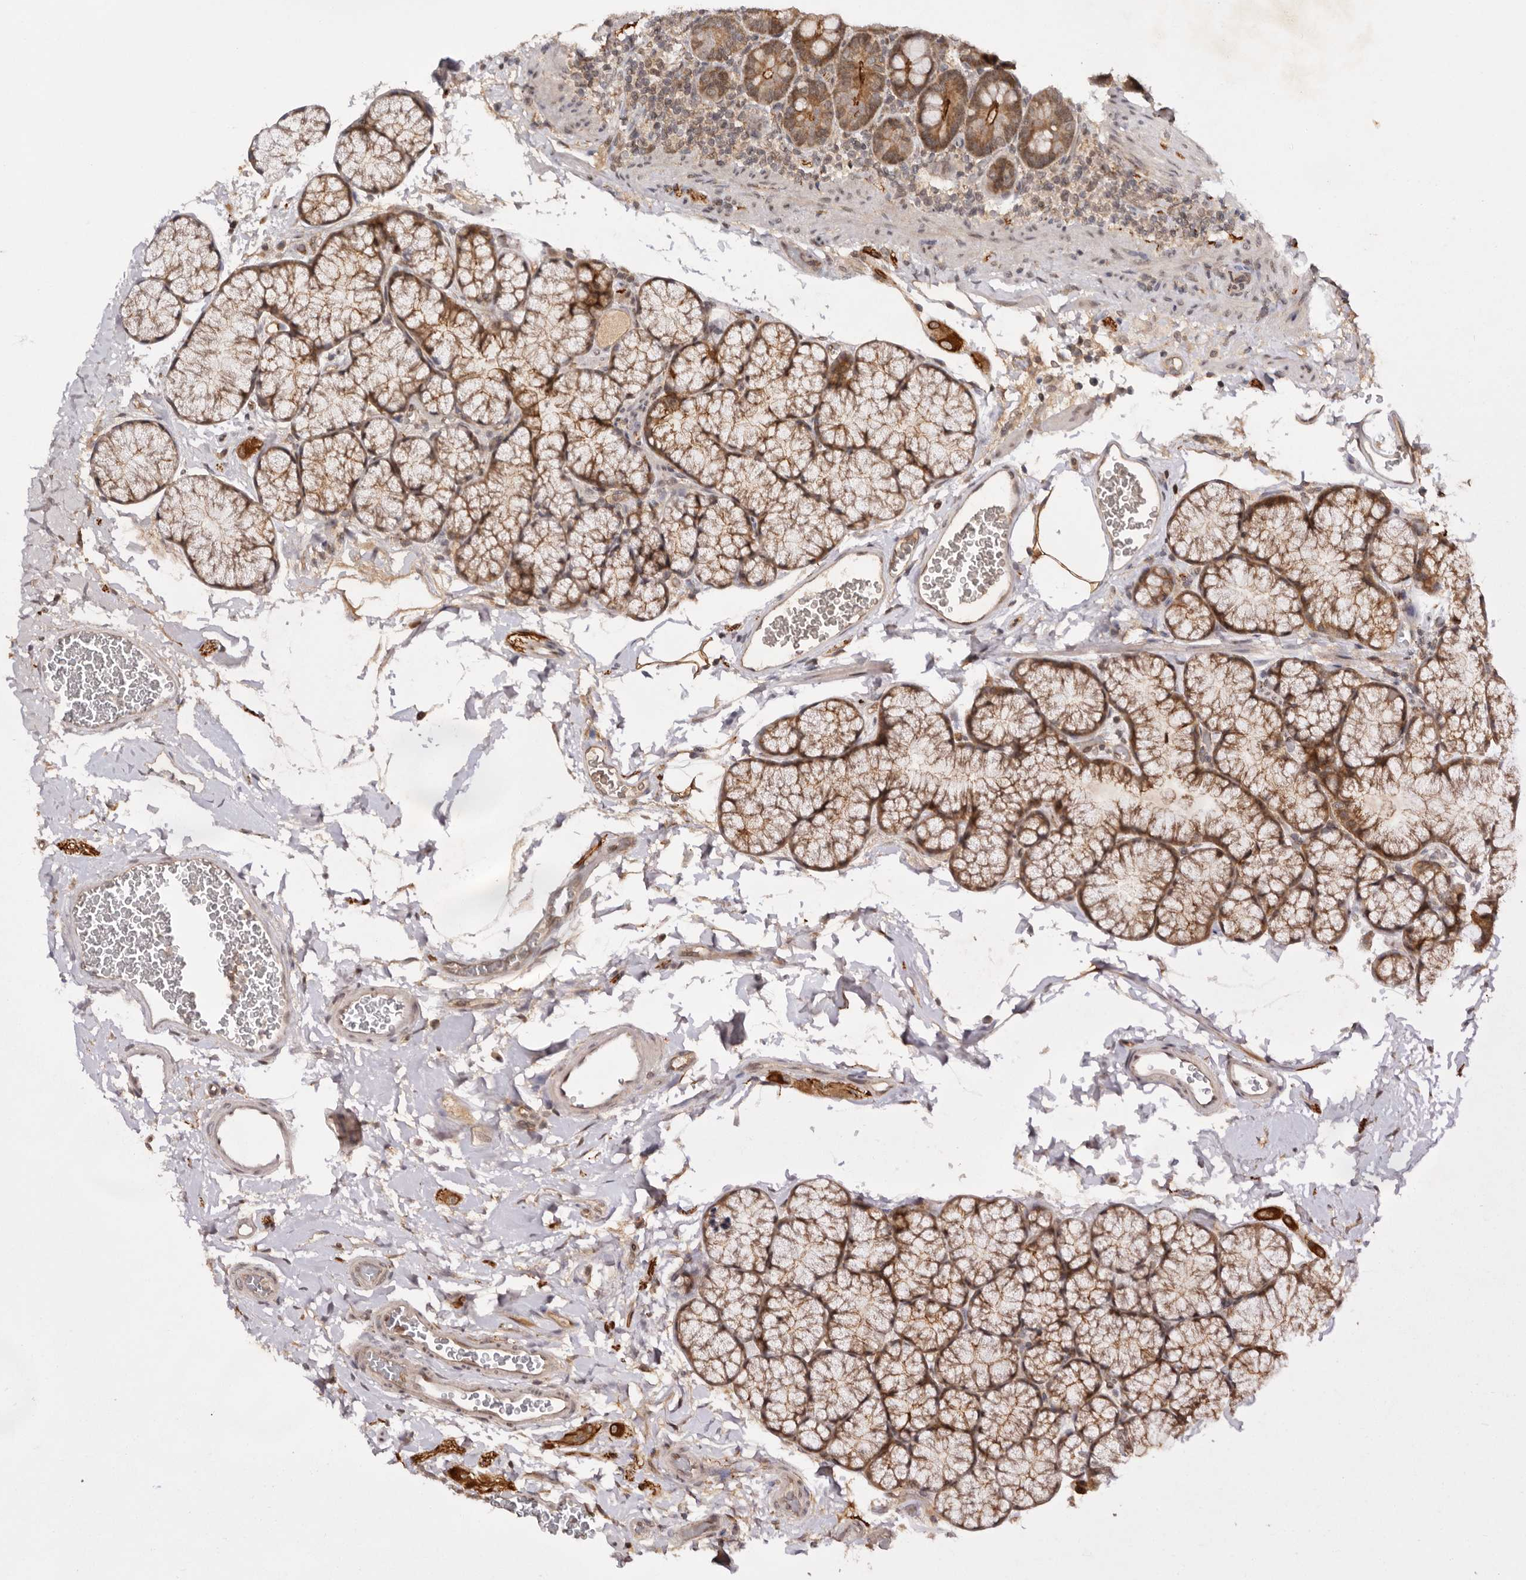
{"staining": {"intensity": "moderate", "quantity": ">75%", "location": "cytoplasmic/membranous"}, "tissue": "duodenum", "cell_type": "Glandular cells", "image_type": "normal", "snomed": [{"axis": "morphology", "description": "Normal tissue, NOS"}, {"axis": "topography", "description": "Duodenum"}], "caption": "Brown immunohistochemical staining in benign human duodenum reveals moderate cytoplasmic/membranous staining in approximately >75% of glandular cells.", "gene": "TARS2", "patient": {"sex": "male", "age": 35}}